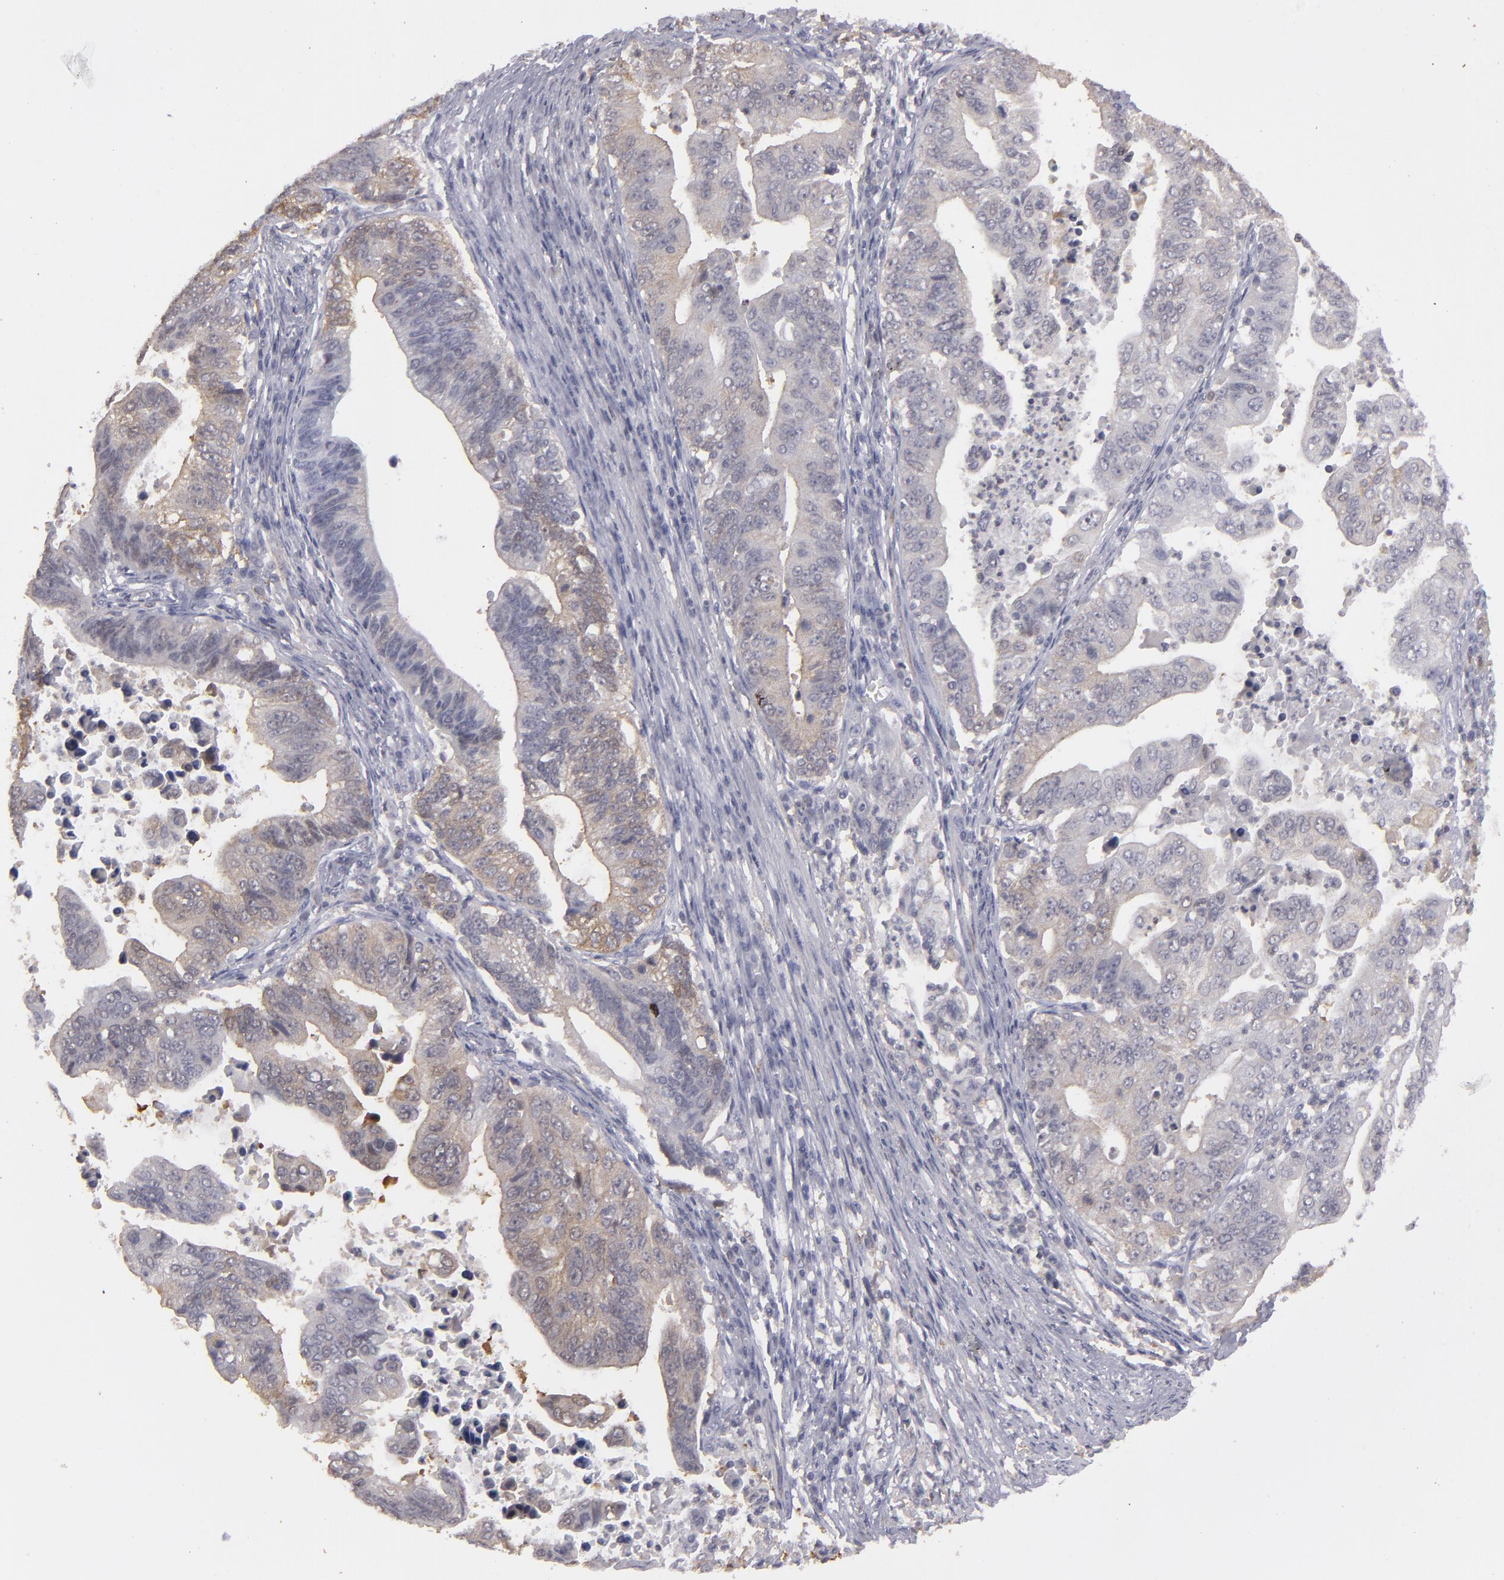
{"staining": {"intensity": "weak", "quantity": "25%-75%", "location": "cytoplasmic/membranous"}, "tissue": "stomach cancer", "cell_type": "Tumor cells", "image_type": "cancer", "snomed": [{"axis": "morphology", "description": "Adenocarcinoma, NOS"}, {"axis": "topography", "description": "Stomach, upper"}], "caption": "An IHC histopathology image of neoplastic tissue is shown. Protein staining in brown shows weak cytoplasmic/membranous positivity in adenocarcinoma (stomach) within tumor cells.", "gene": "SEMA3G", "patient": {"sex": "female", "age": 50}}